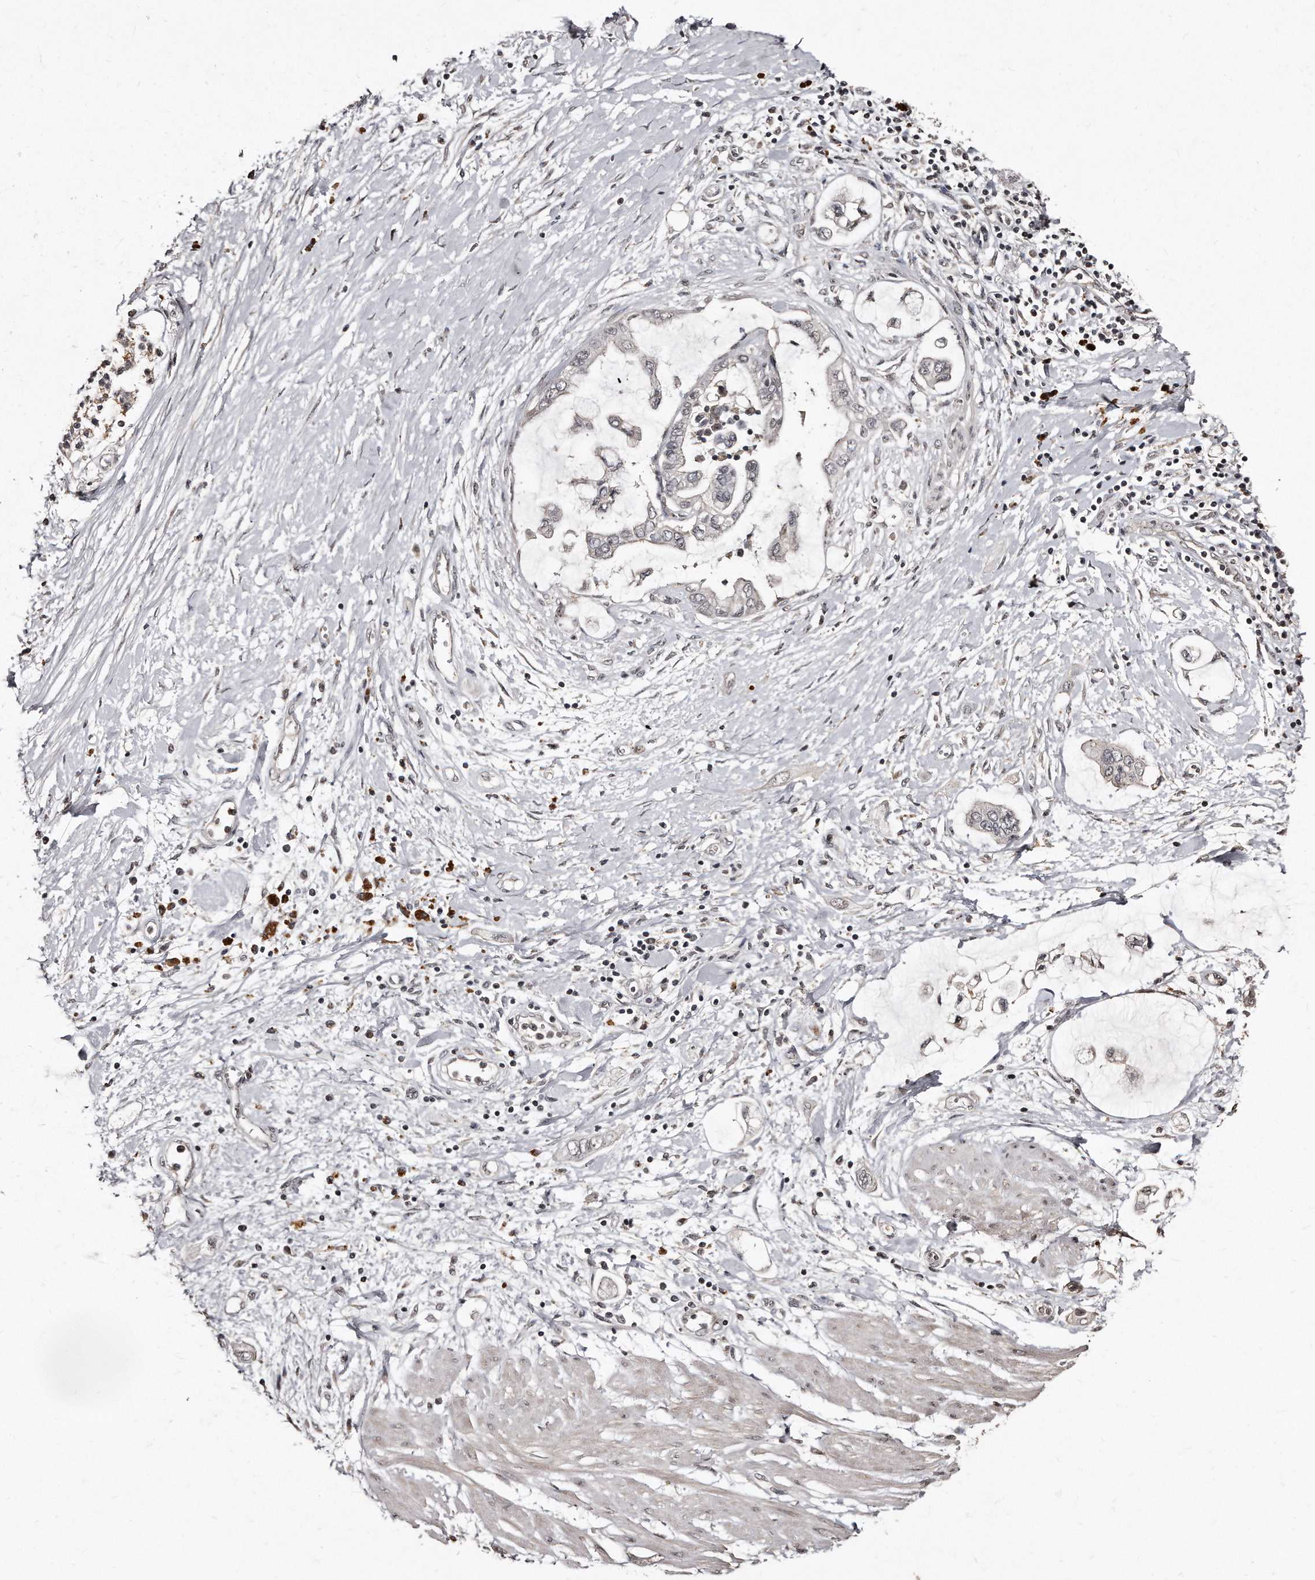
{"staining": {"intensity": "negative", "quantity": "none", "location": "none"}, "tissue": "pancreatic cancer", "cell_type": "Tumor cells", "image_type": "cancer", "snomed": [{"axis": "morphology", "description": "Adenocarcinoma, NOS"}, {"axis": "topography", "description": "Pancreas"}], "caption": "The photomicrograph exhibits no staining of tumor cells in pancreatic cancer (adenocarcinoma).", "gene": "TSHR", "patient": {"sex": "male", "age": 59}}